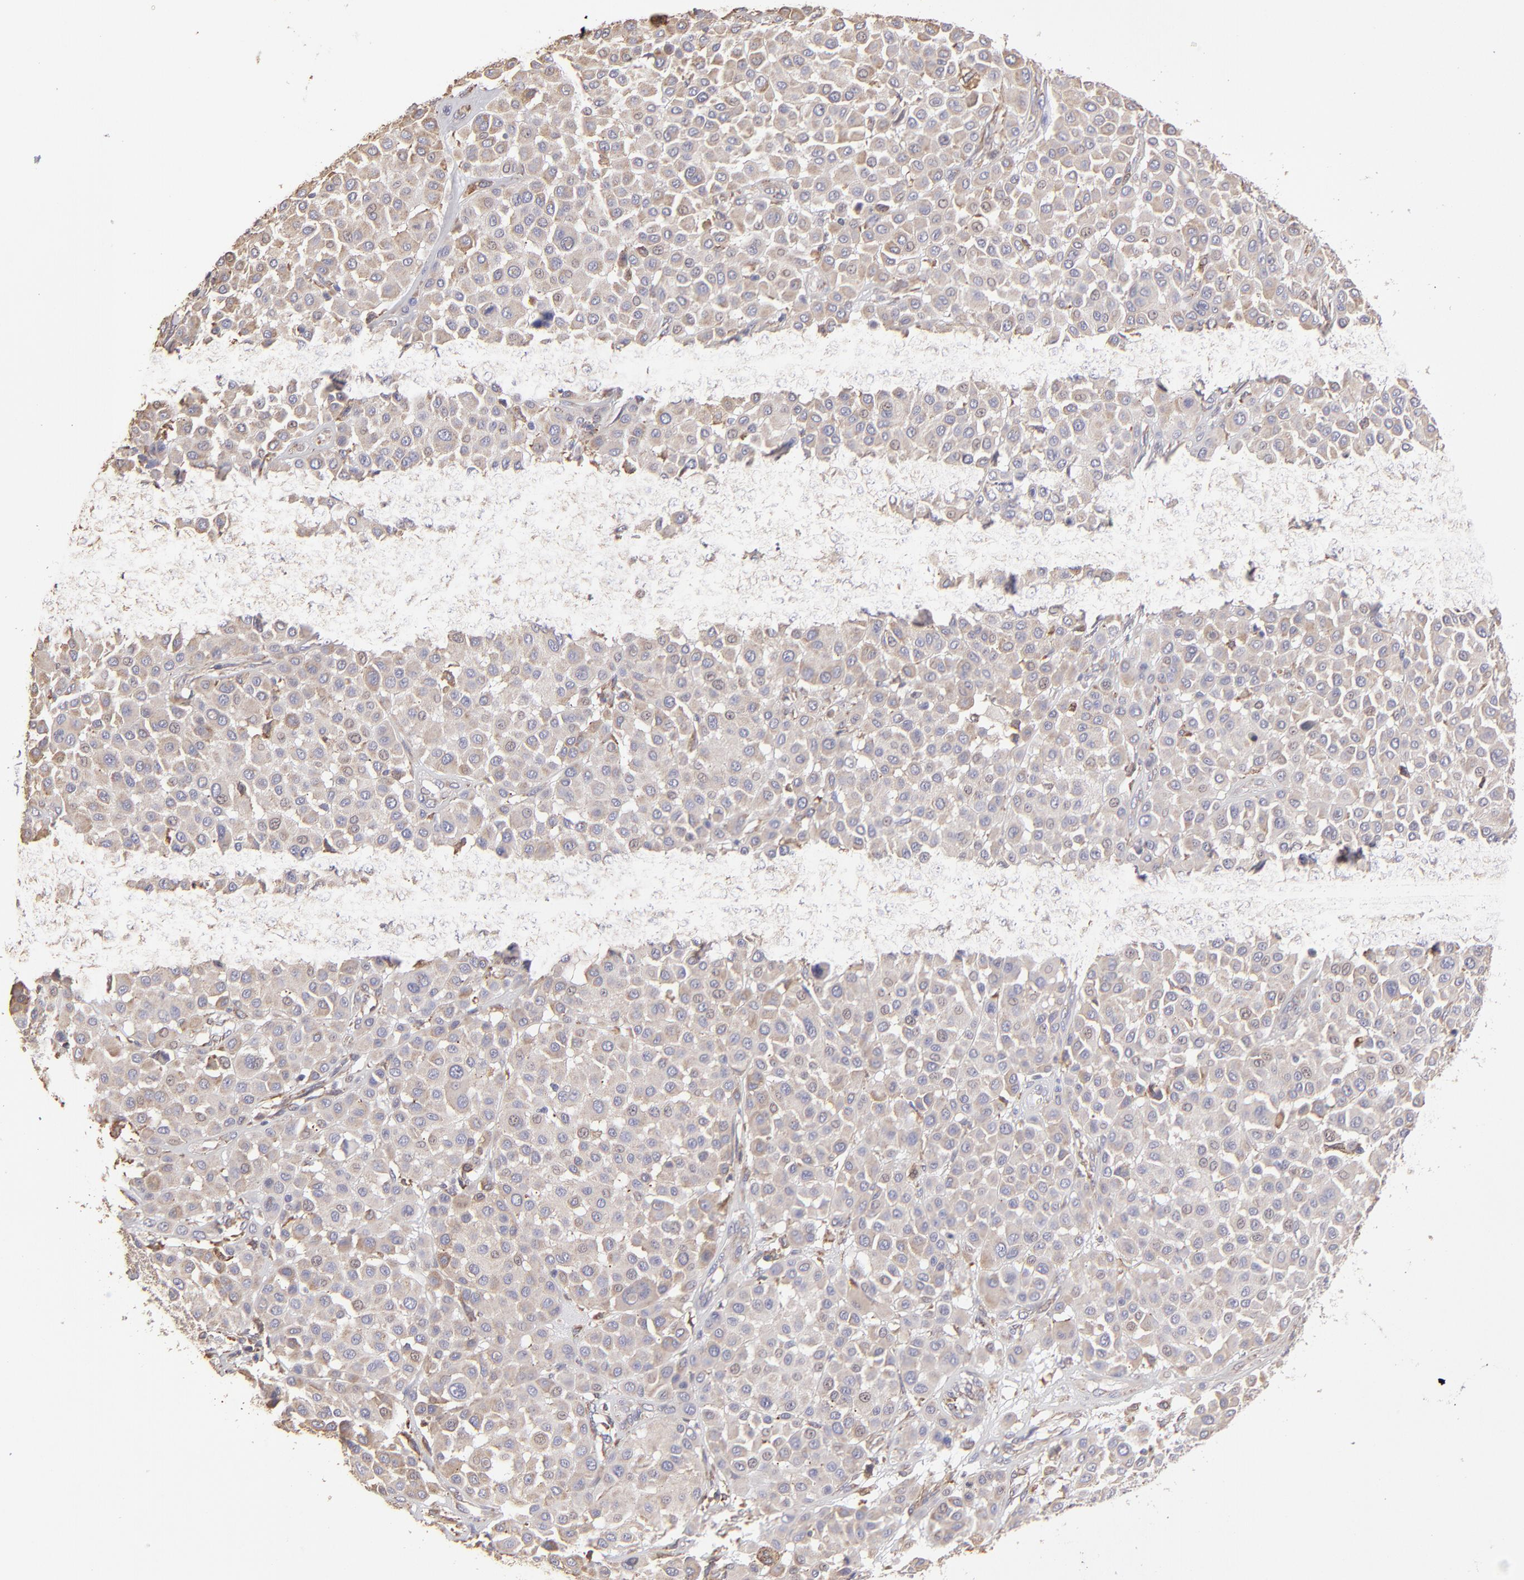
{"staining": {"intensity": "weak", "quantity": ">75%", "location": "cytoplasmic/membranous"}, "tissue": "melanoma", "cell_type": "Tumor cells", "image_type": "cancer", "snomed": [{"axis": "morphology", "description": "Malignant melanoma, Metastatic site"}, {"axis": "topography", "description": "Soft tissue"}], "caption": "DAB (3,3'-diaminobenzidine) immunohistochemical staining of human melanoma demonstrates weak cytoplasmic/membranous protein staining in about >75% of tumor cells.", "gene": "CALR", "patient": {"sex": "male", "age": 41}}